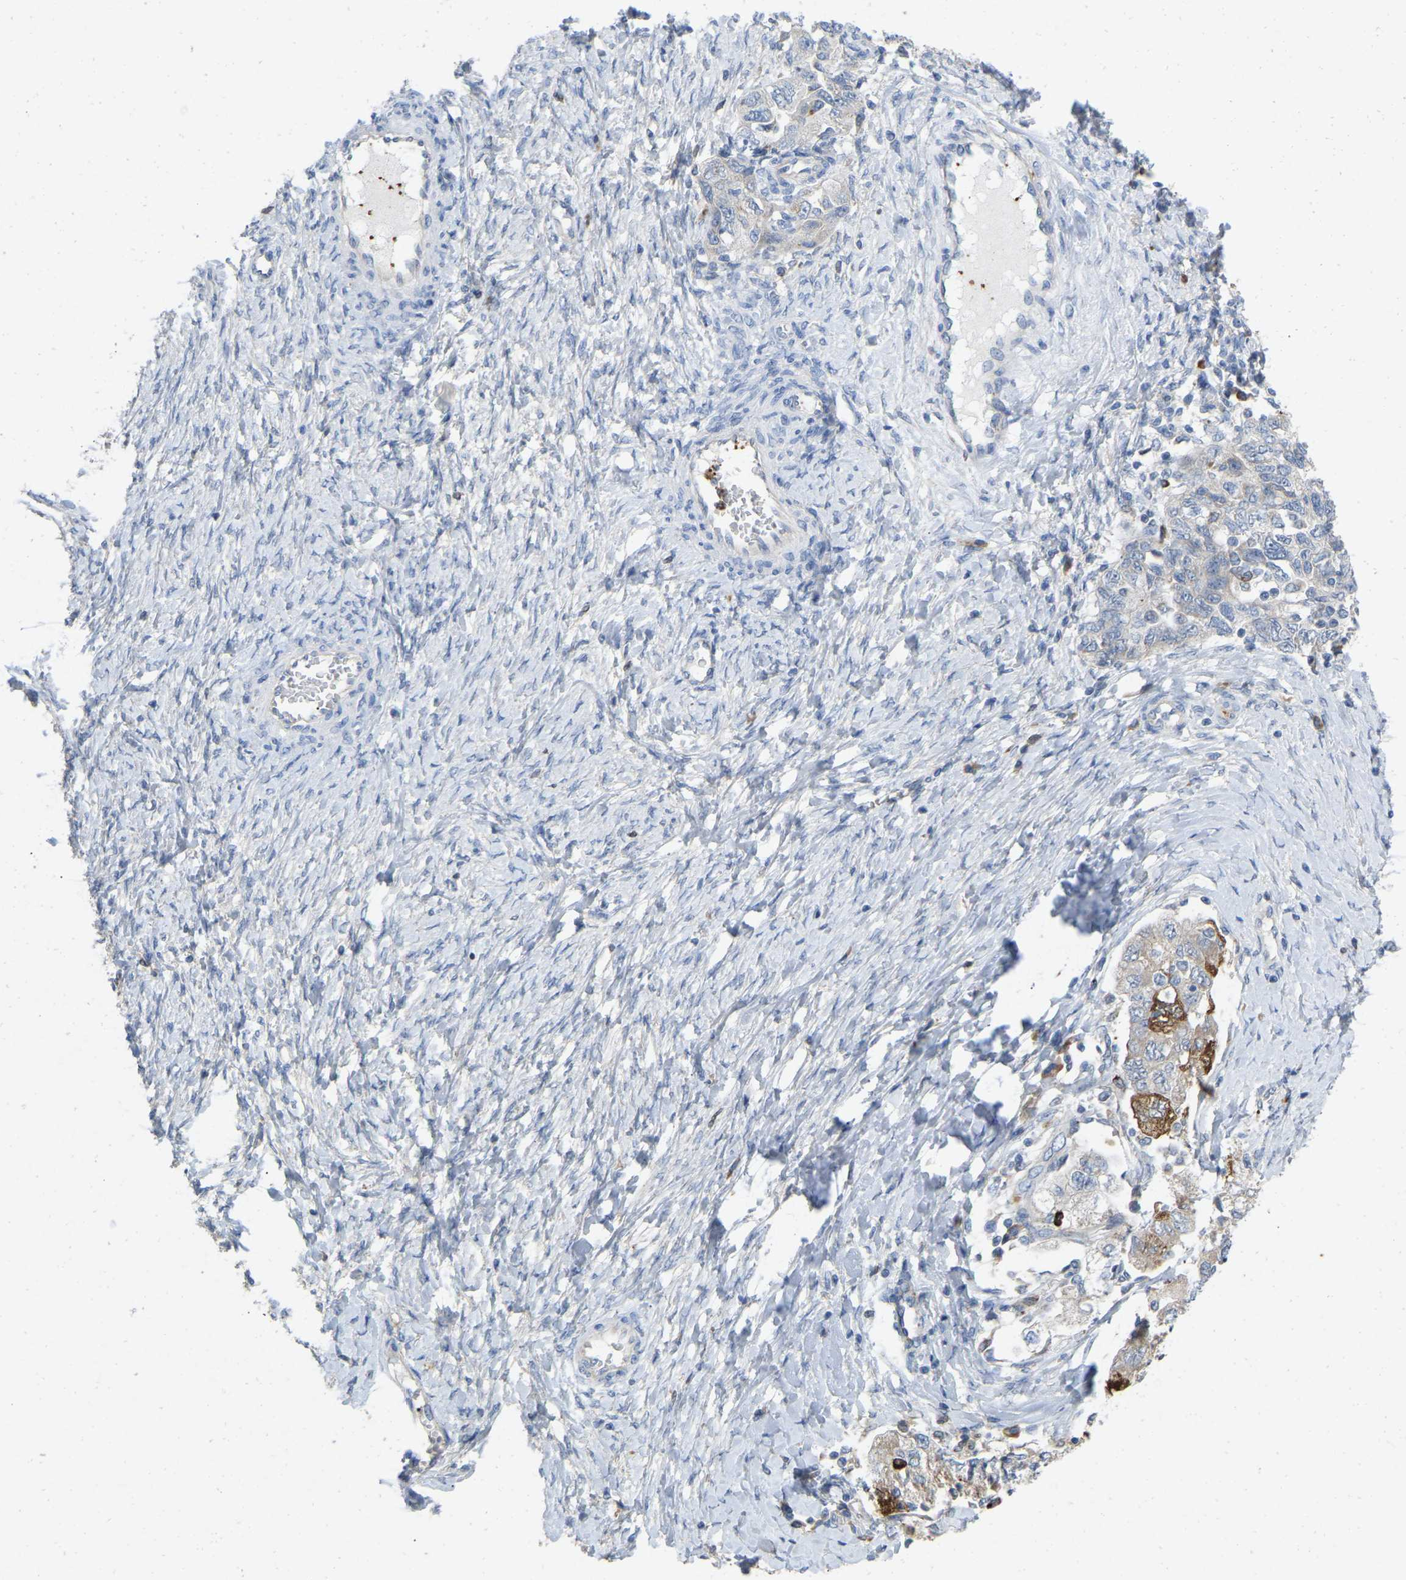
{"staining": {"intensity": "negative", "quantity": "none", "location": "none"}, "tissue": "ovarian cancer", "cell_type": "Tumor cells", "image_type": "cancer", "snomed": [{"axis": "morphology", "description": "Carcinoma, NOS"}, {"axis": "morphology", "description": "Cystadenocarcinoma, serous, NOS"}, {"axis": "topography", "description": "Ovary"}], "caption": "DAB immunohistochemical staining of carcinoma (ovarian) demonstrates no significant positivity in tumor cells. Nuclei are stained in blue.", "gene": "RHEB", "patient": {"sex": "female", "age": 69}}